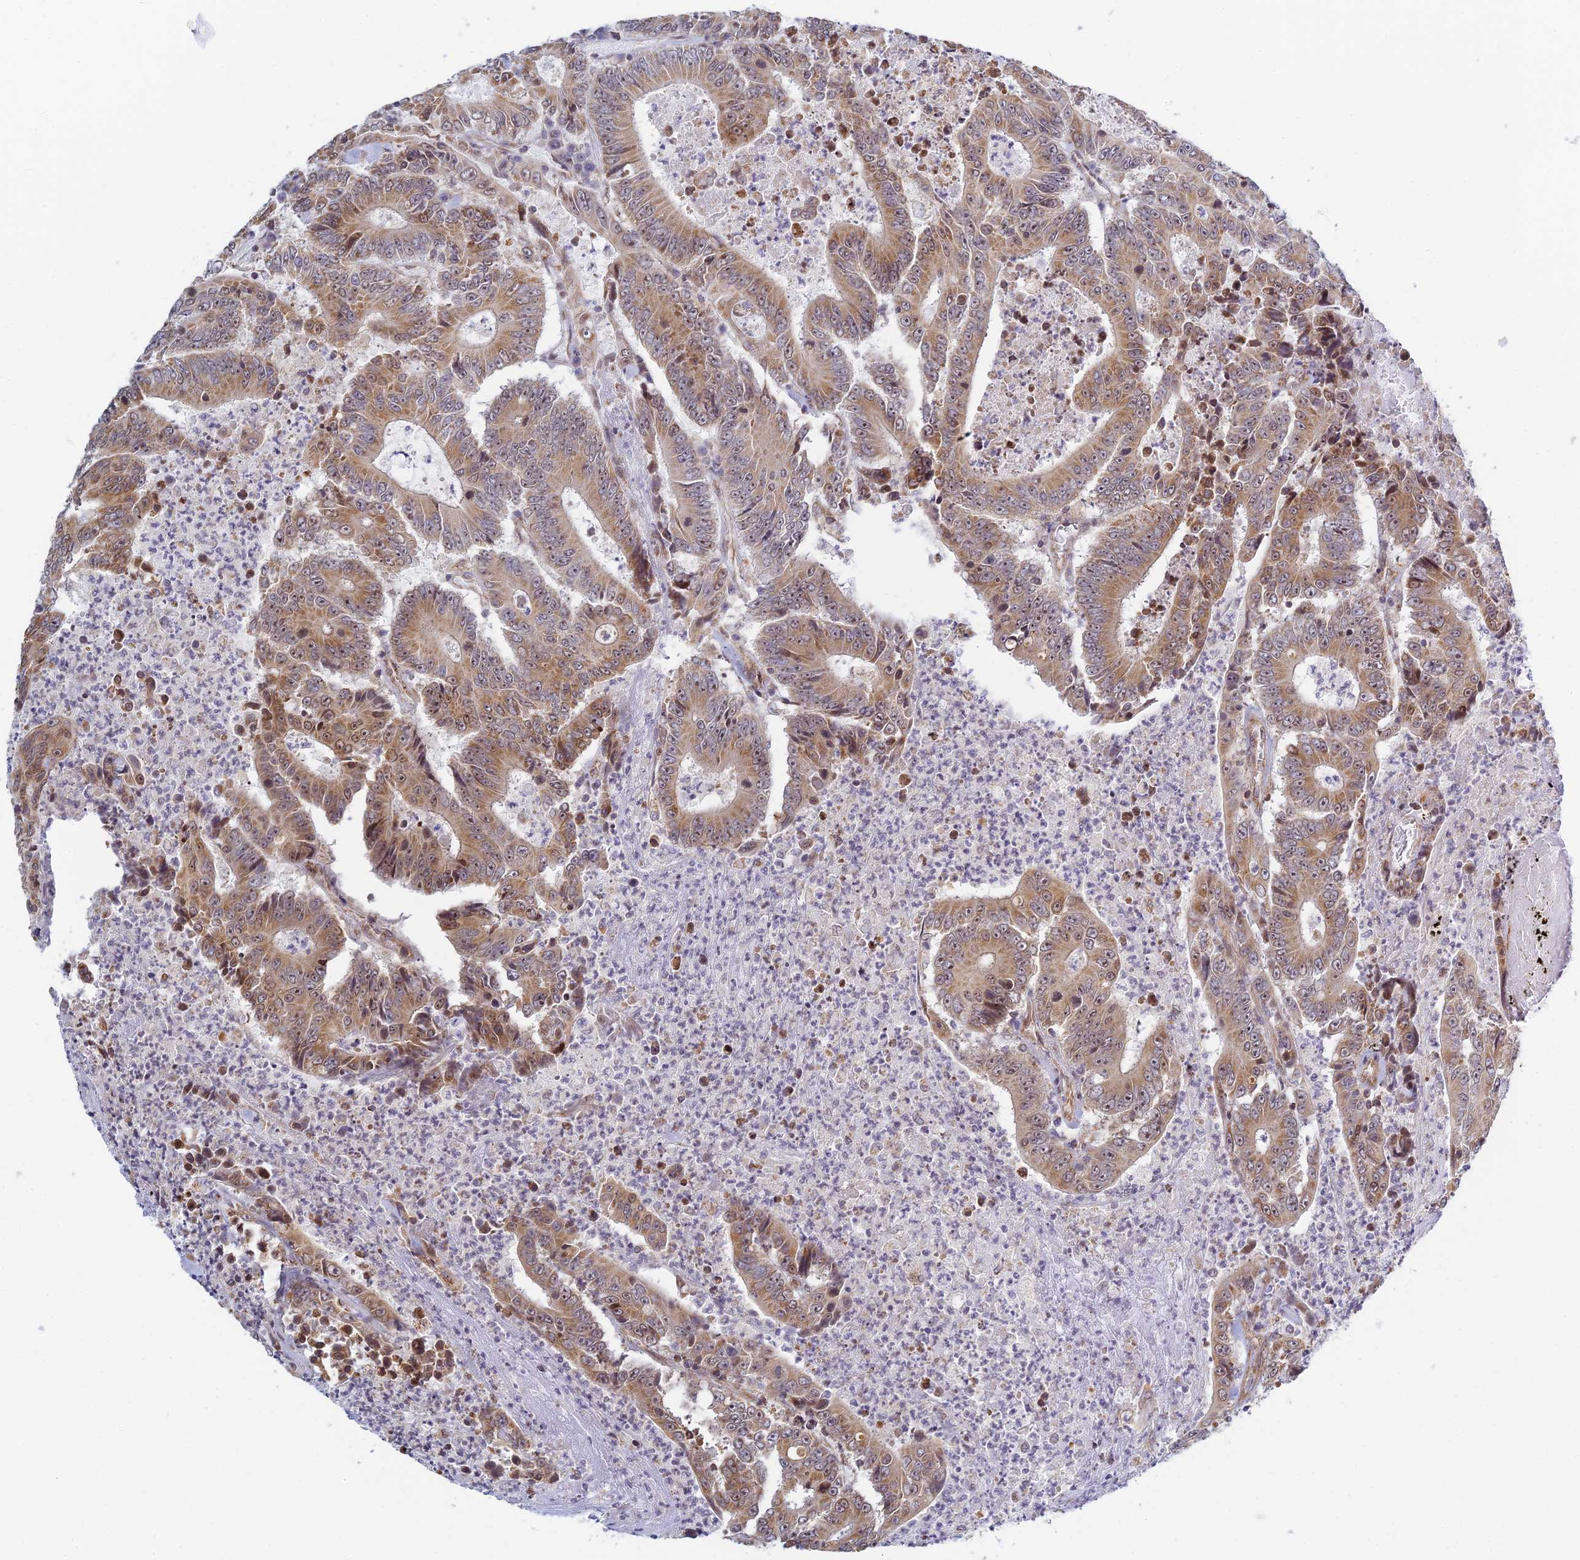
{"staining": {"intensity": "moderate", "quantity": ">75%", "location": "cytoplasmic/membranous"}, "tissue": "colorectal cancer", "cell_type": "Tumor cells", "image_type": "cancer", "snomed": [{"axis": "morphology", "description": "Adenocarcinoma, NOS"}, {"axis": "topography", "description": "Colon"}], "caption": "DAB (3,3'-diaminobenzidine) immunohistochemical staining of human colorectal cancer (adenocarcinoma) exhibits moderate cytoplasmic/membranous protein expression in approximately >75% of tumor cells.", "gene": "HOOK2", "patient": {"sex": "male", "age": 83}}